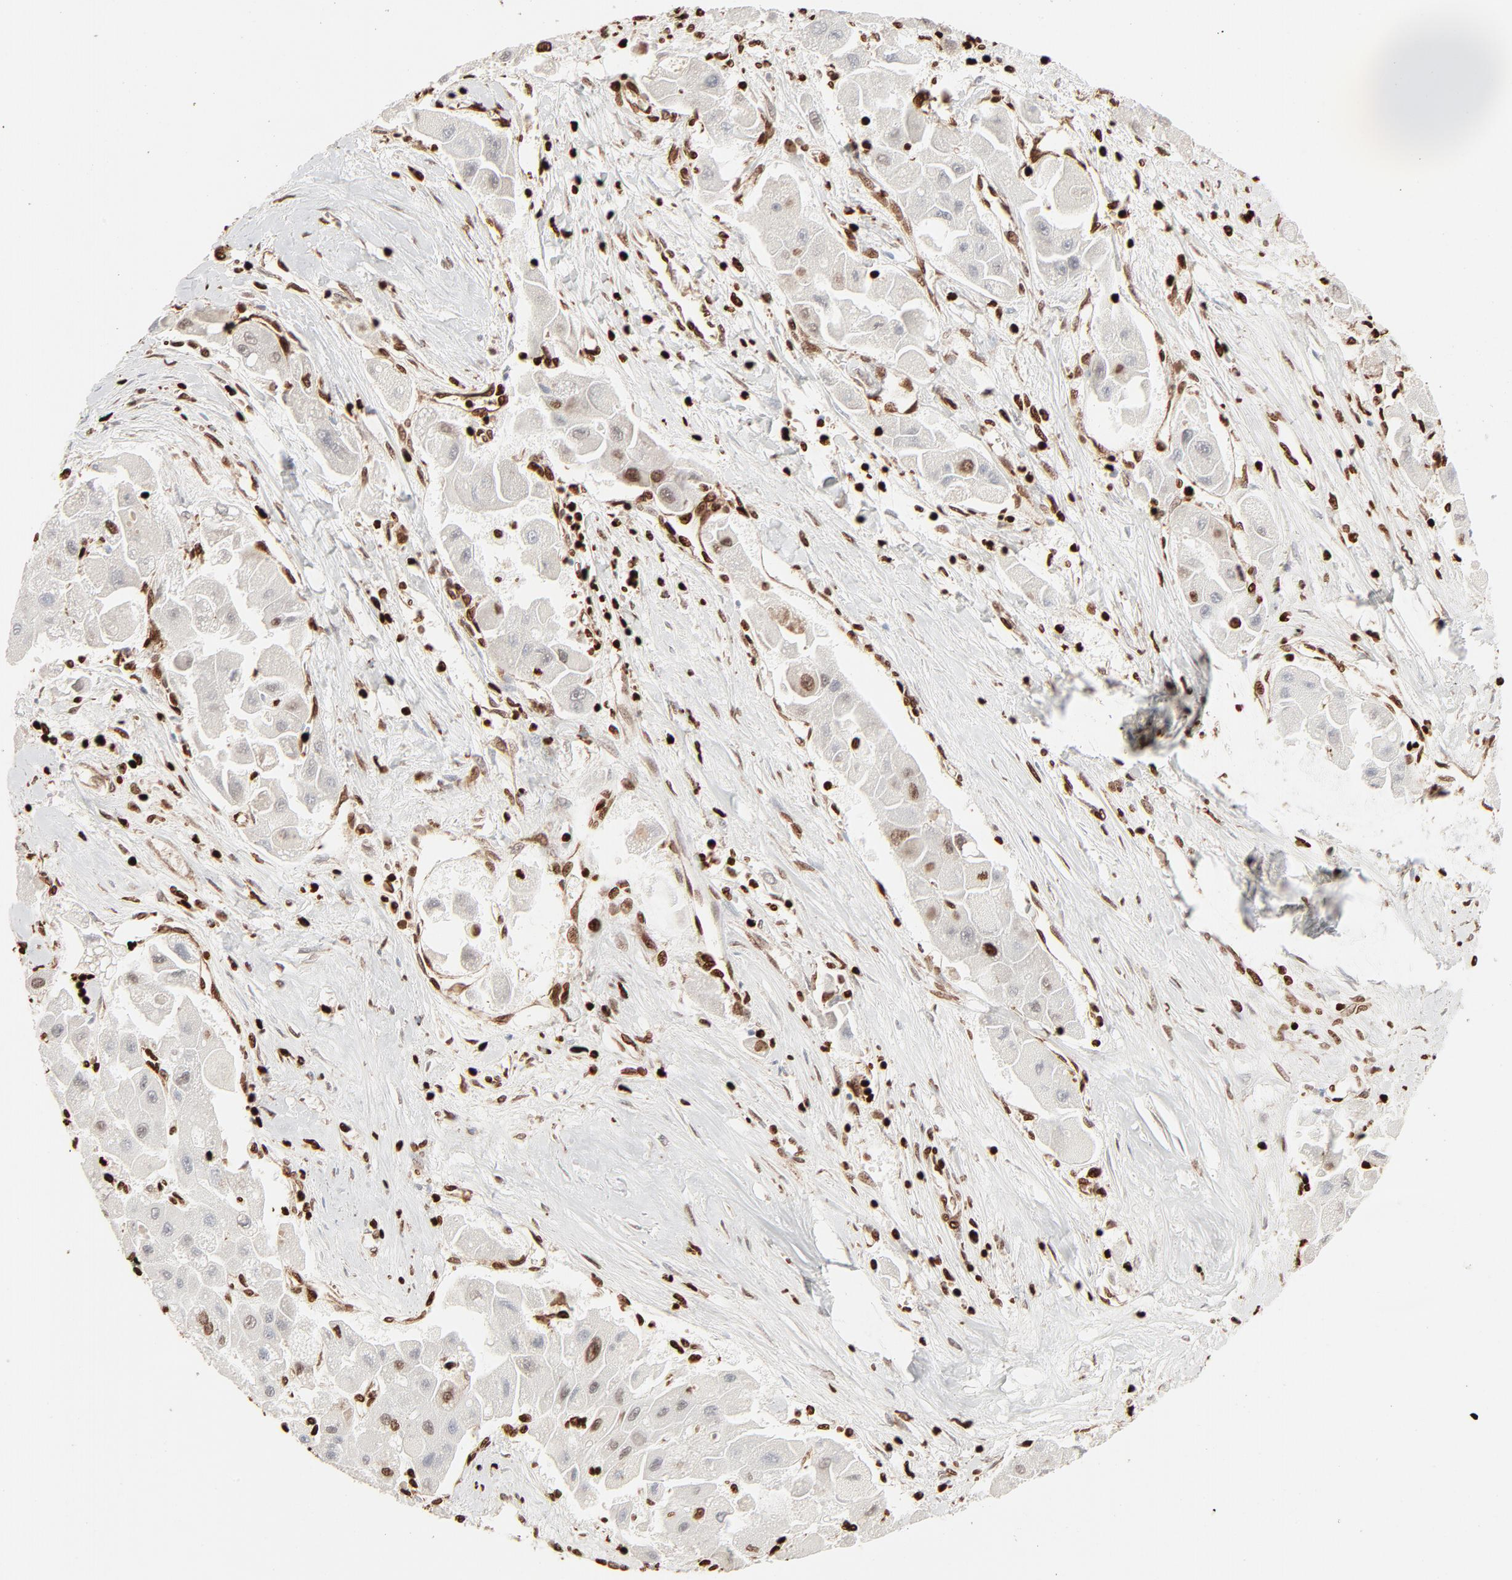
{"staining": {"intensity": "strong", "quantity": ">75%", "location": "nuclear"}, "tissue": "liver cancer", "cell_type": "Tumor cells", "image_type": "cancer", "snomed": [{"axis": "morphology", "description": "Carcinoma, Hepatocellular, NOS"}, {"axis": "topography", "description": "Liver"}], "caption": "Protein staining shows strong nuclear staining in approximately >75% of tumor cells in liver hepatocellular carcinoma.", "gene": "HMGB2", "patient": {"sex": "male", "age": 24}}